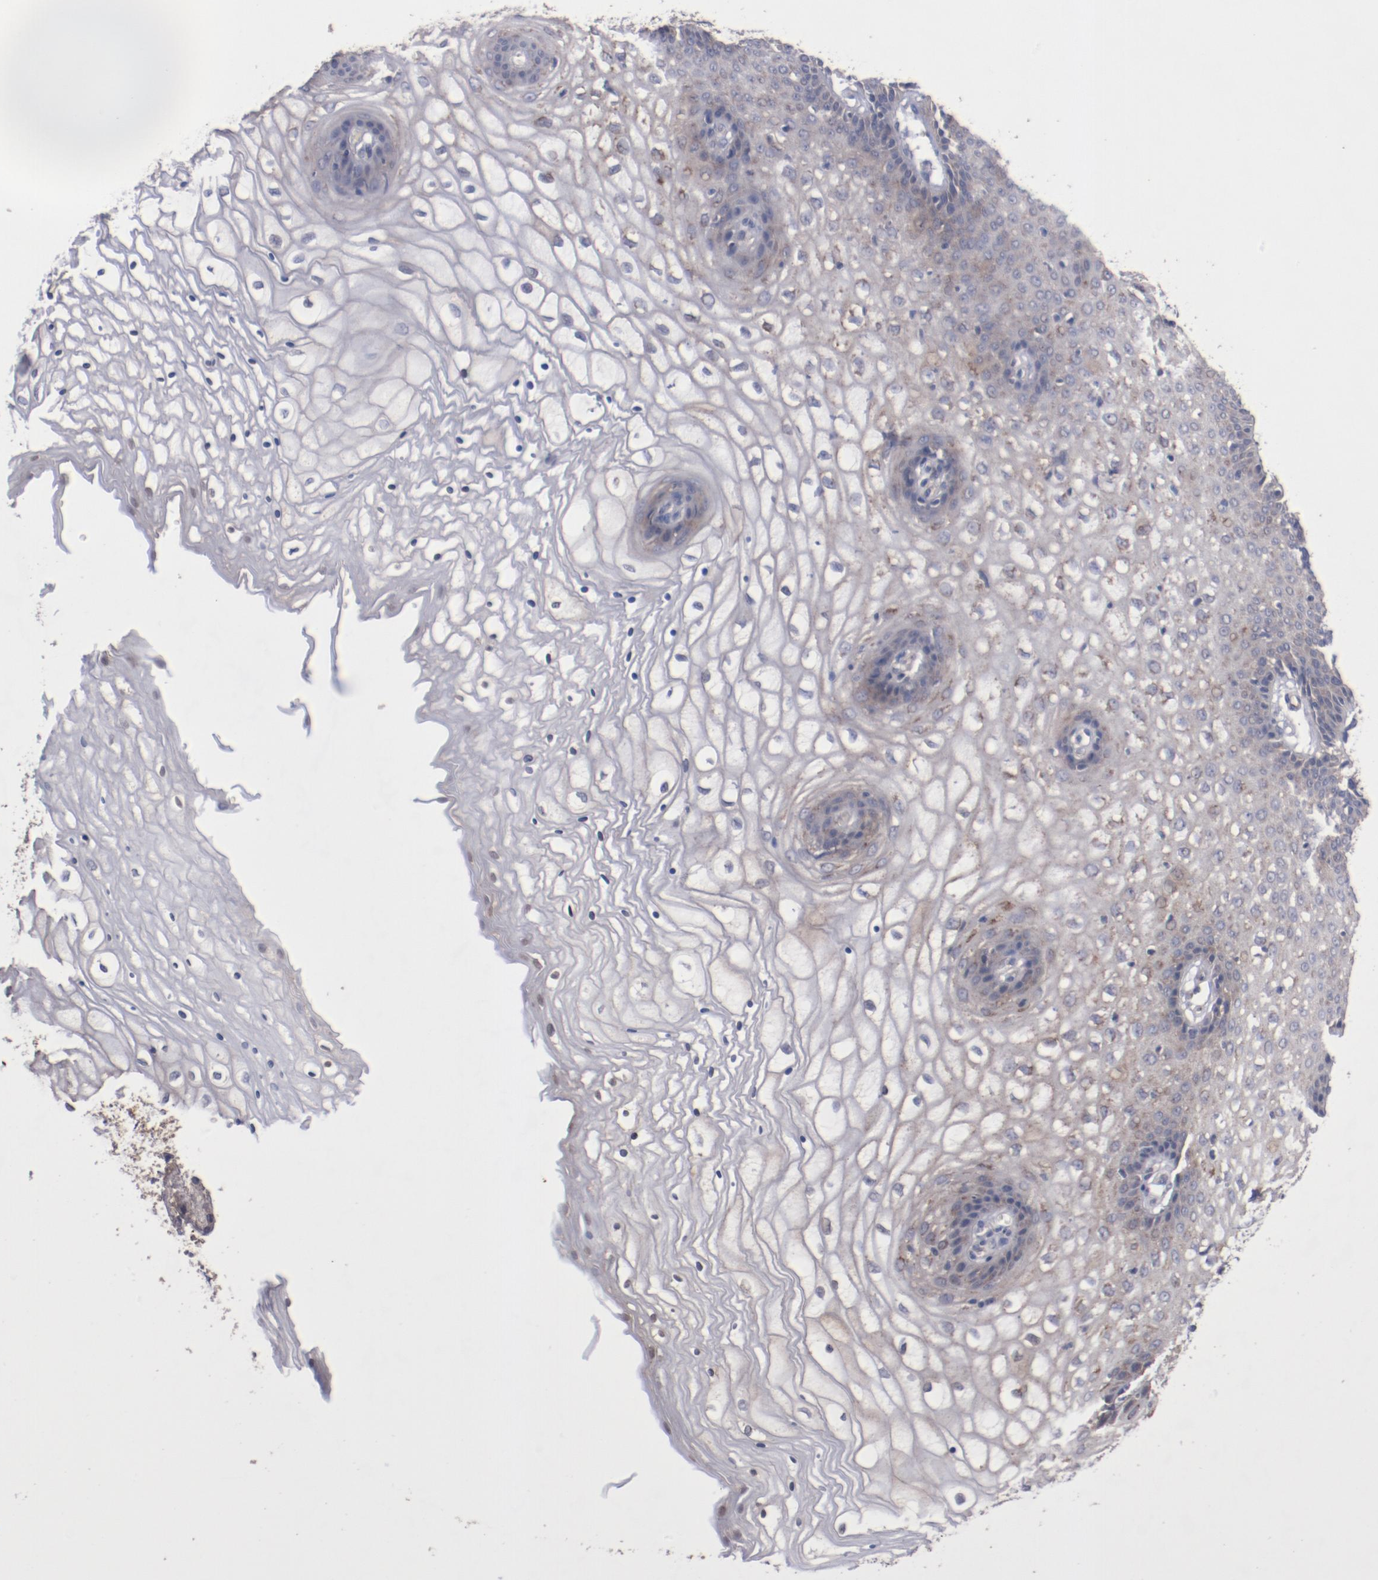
{"staining": {"intensity": "weak", "quantity": "<25%", "location": "cytoplasmic/membranous"}, "tissue": "vagina", "cell_type": "Squamous epithelial cells", "image_type": "normal", "snomed": [{"axis": "morphology", "description": "Normal tissue, NOS"}, {"axis": "topography", "description": "Vagina"}], "caption": "The micrograph demonstrates no significant positivity in squamous epithelial cells of vagina. (DAB (3,3'-diaminobenzidine) IHC with hematoxylin counter stain).", "gene": "DIPK2B", "patient": {"sex": "female", "age": 34}}